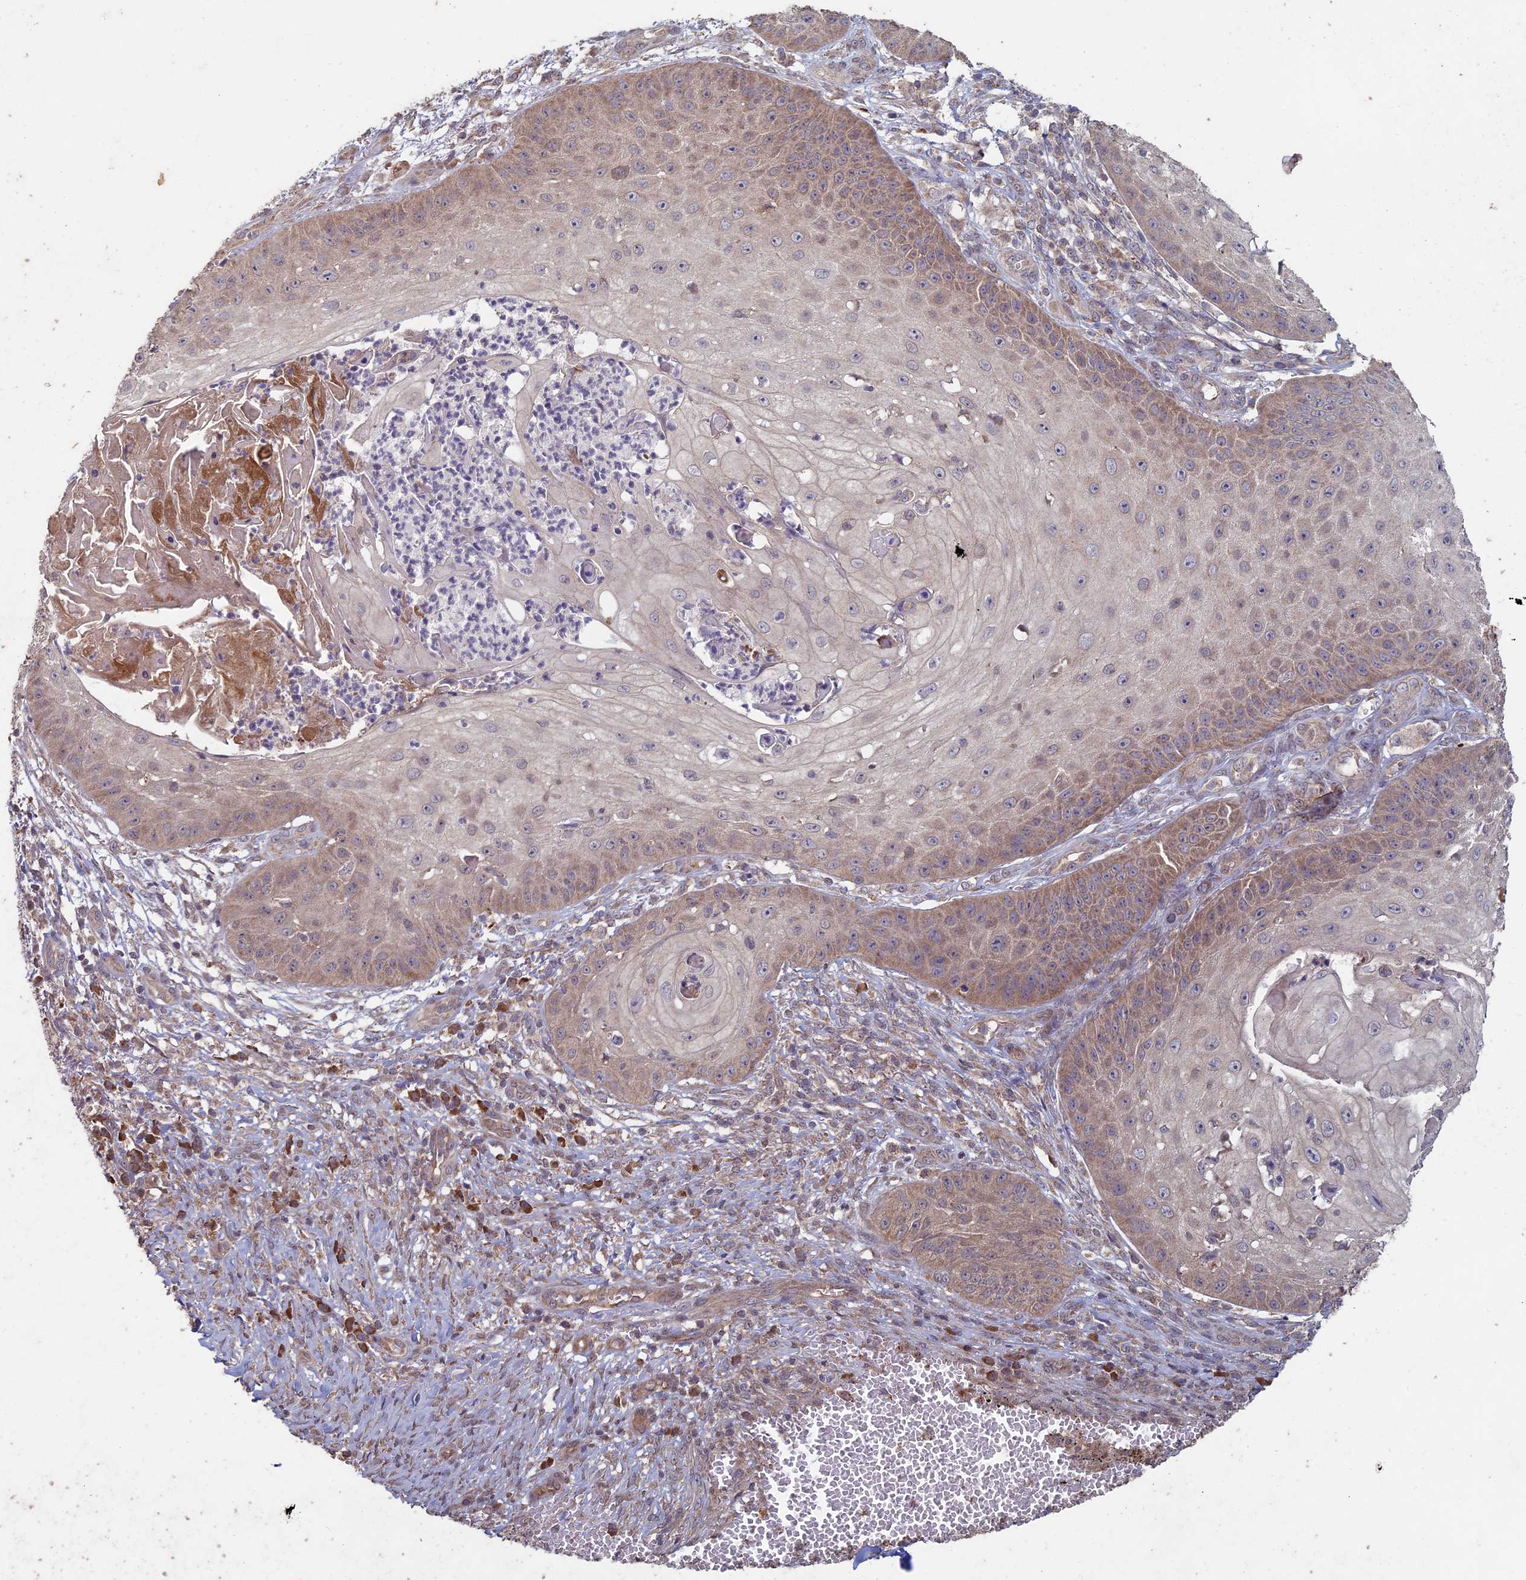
{"staining": {"intensity": "moderate", "quantity": "25%-75%", "location": "cytoplasmic/membranous"}, "tissue": "skin cancer", "cell_type": "Tumor cells", "image_type": "cancer", "snomed": [{"axis": "morphology", "description": "Squamous cell carcinoma, NOS"}, {"axis": "topography", "description": "Skin"}], "caption": "Brown immunohistochemical staining in human skin cancer (squamous cell carcinoma) shows moderate cytoplasmic/membranous expression in about 25%-75% of tumor cells.", "gene": "RCCD1", "patient": {"sex": "male", "age": 70}}